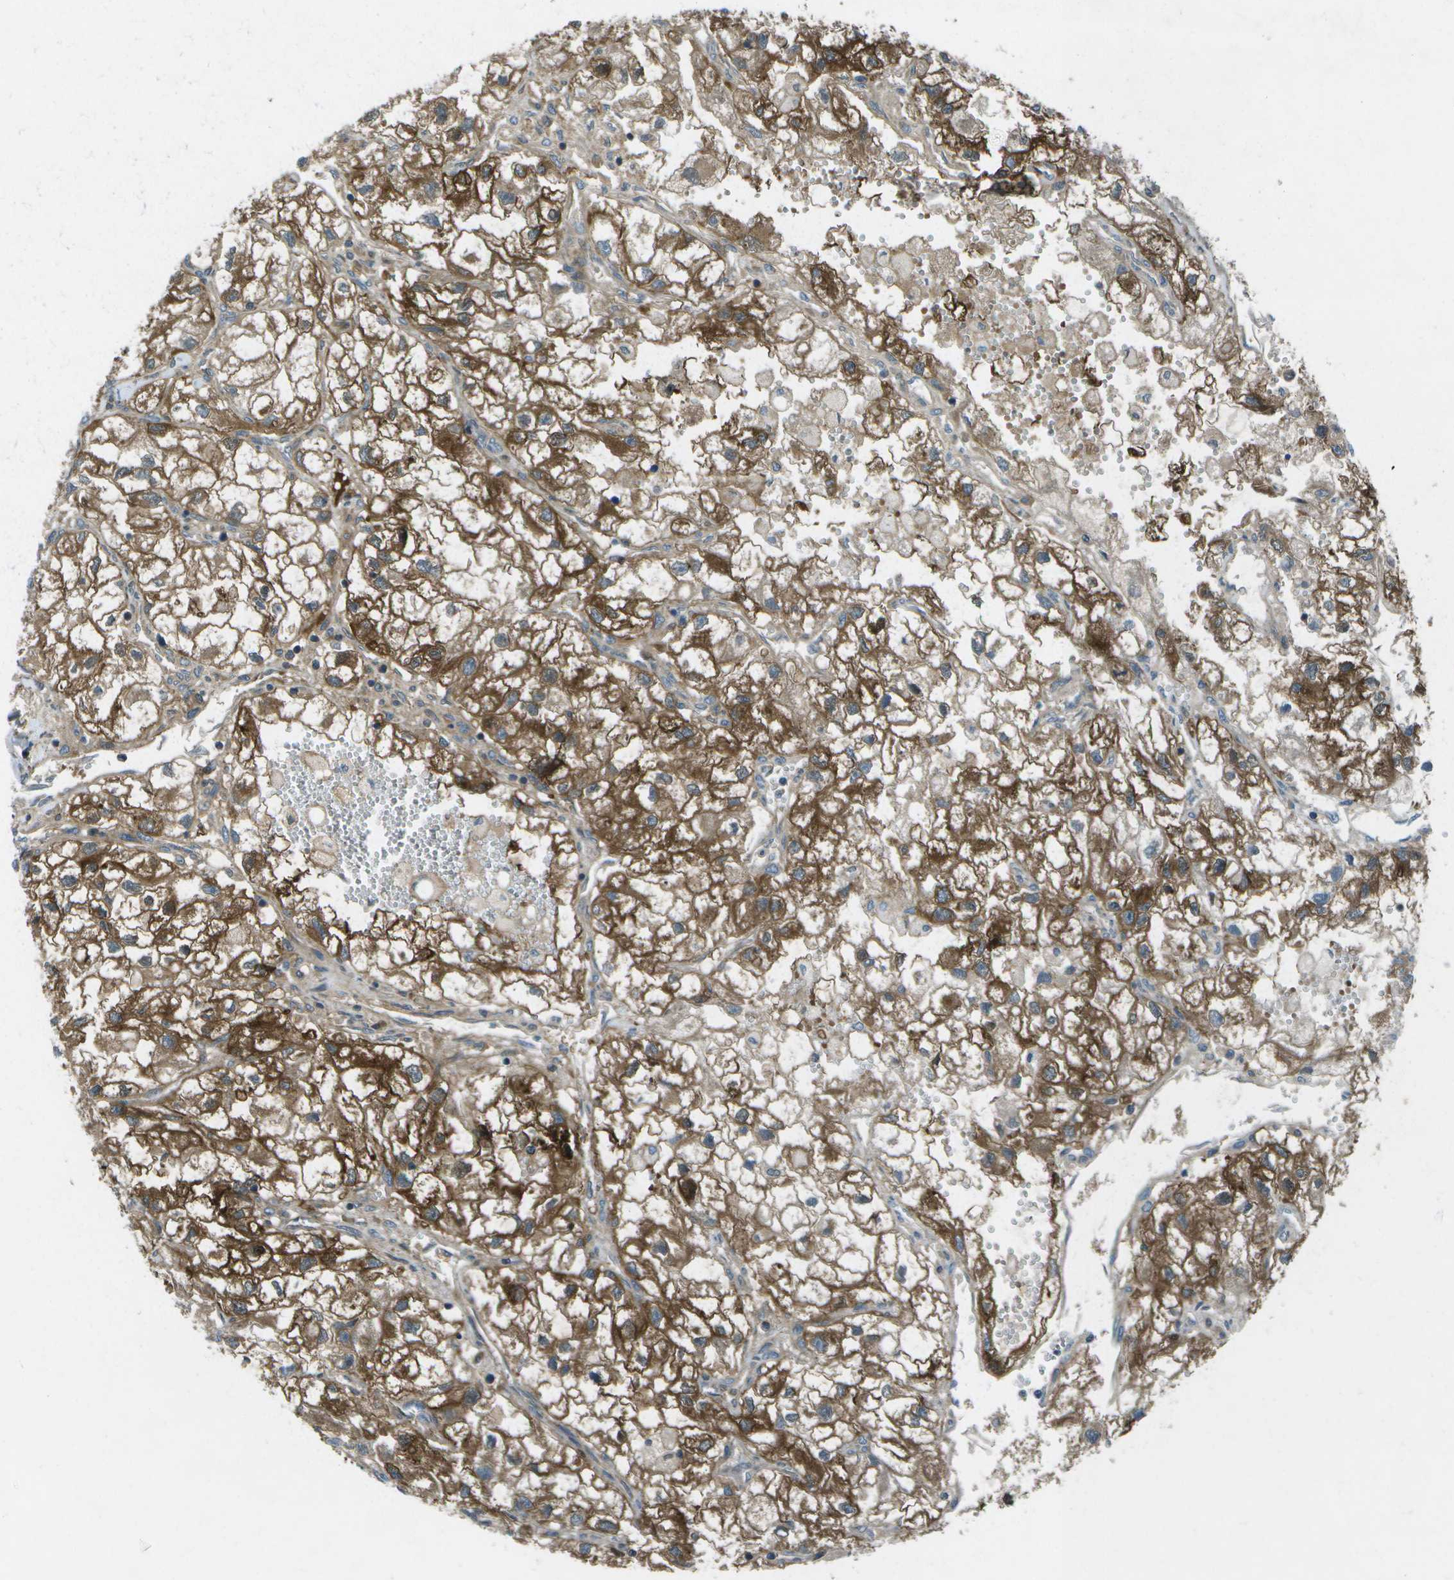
{"staining": {"intensity": "moderate", "quantity": ">75%", "location": "cytoplasmic/membranous"}, "tissue": "renal cancer", "cell_type": "Tumor cells", "image_type": "cancer", "snomed": [{"axis": "morphology", "description": "Adenocarcinoma, NOS"}, {"axis": "topography", "description": "Kidney"}], "caption": "A medium amount of moderate cytoplasmic/membranous positivity is appreciated in about >75% of tumor cells in renal adenocarcinoma tissue.", "gene": "TMEM19", "patient": {"sex": "female", "age": 70}}